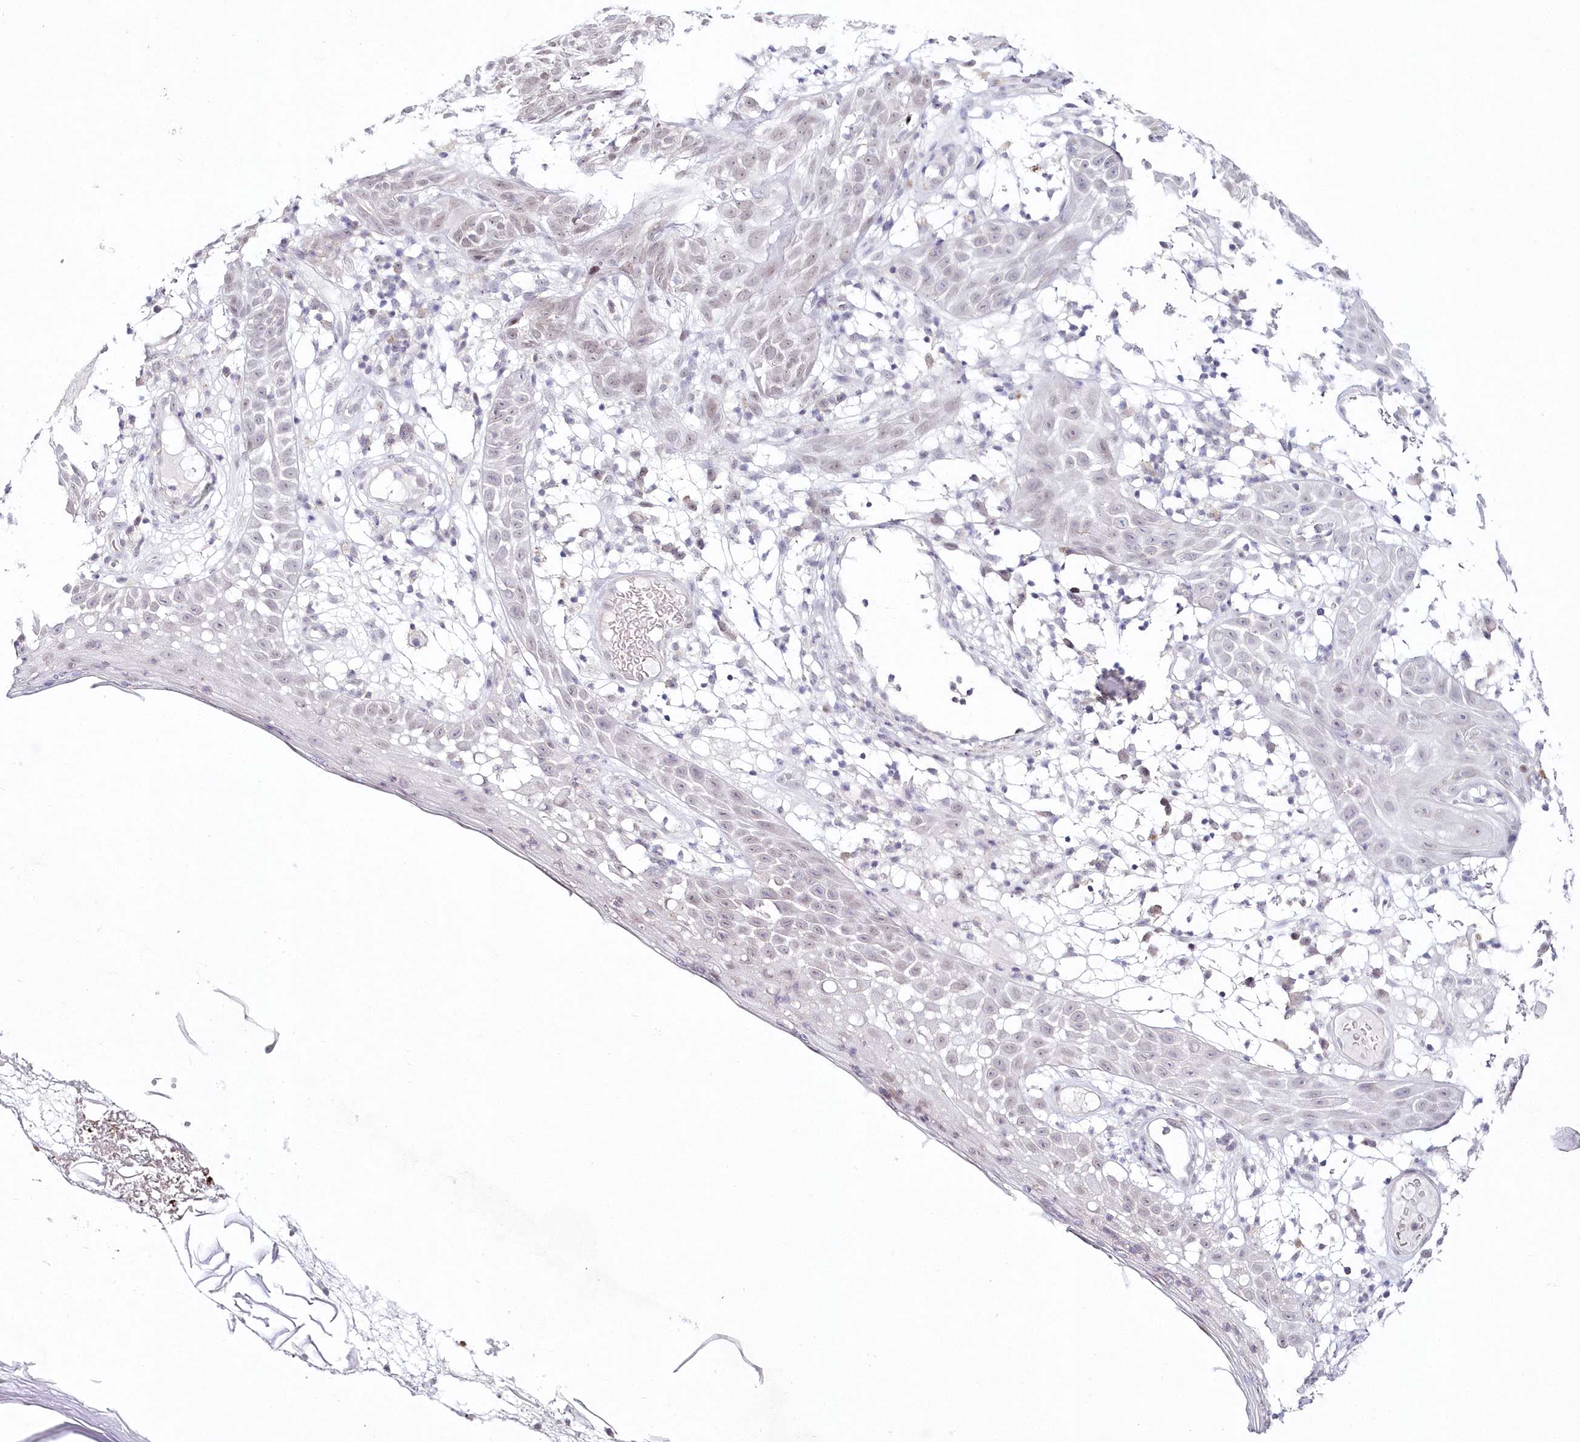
{"staining": {"intensity": "weak", "quantity": "<25%", "location": "nuclear"}, "tissue": "skin cancer", "cell_type": "Tumor cells", "image_type": "cancer", "snomed": [{"axis": "morphology", "description": "Basal cell carcinoma"}, {"axis": "topography", "description": "Skin"}], "caption": "This is a image of IHC staining of skin cancer (basal cell carcinoma), which shows no expression in tumor cells.", "gene": "HYCC2", "patient": {"sex": "male", "age": 85}}